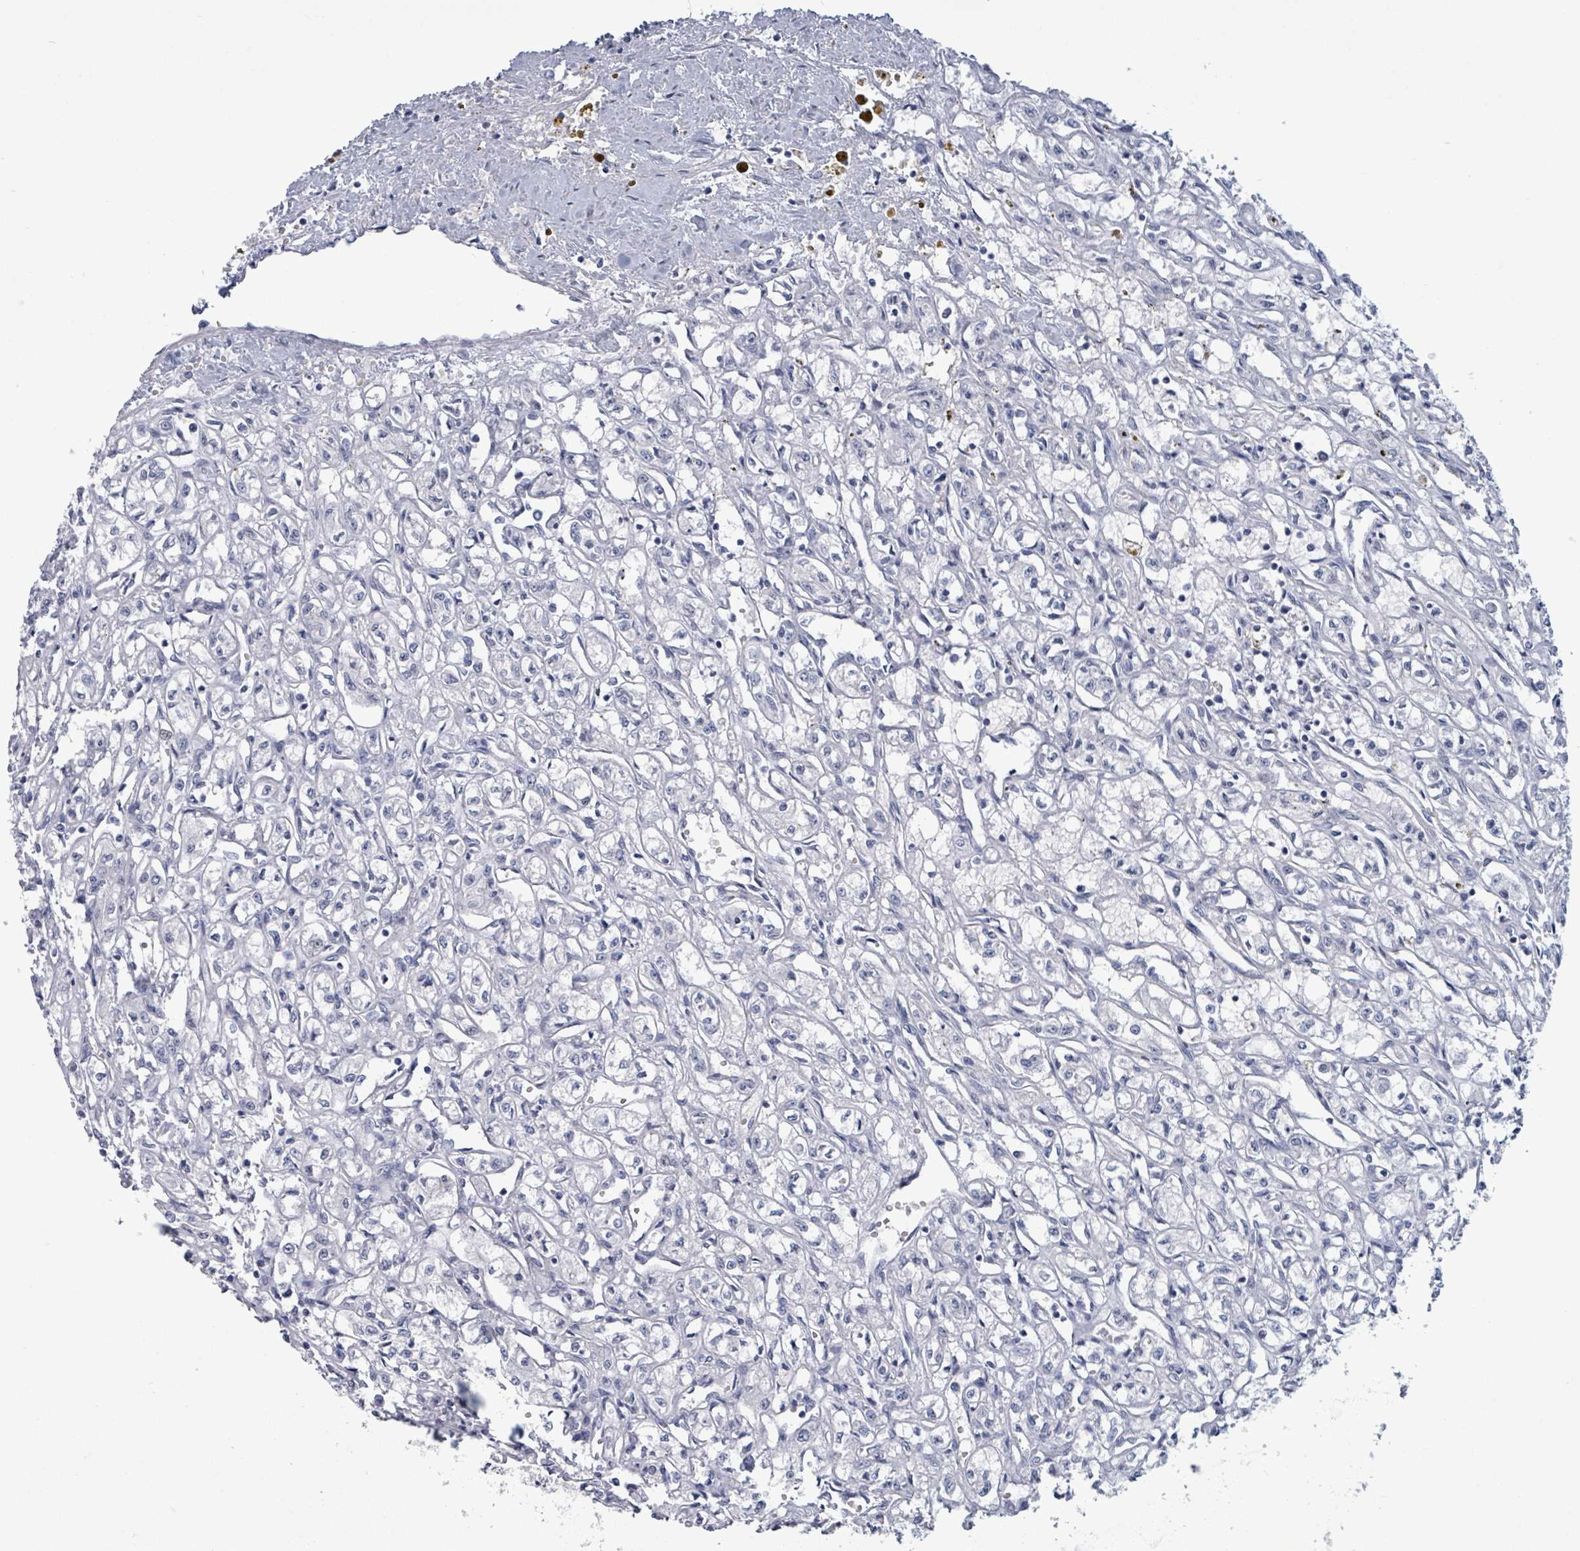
{"staining": {"intensity": "negative", "quantity": "none", "location": "none"}, "tissue": "renal cancer", "cell_type": "Tumor cells", "image_type": "cancer", "snomed": [{"axis": "morphology", "description": "Adenocarcinoma, NOS"}, {"axis": "topography", "description": "Kidney"}], "caption": "A histopathology image of human adenocarcinoma (renal) is negative for staining in tumor cells.", "gene": "NKX2-1", "patient": {"sex": "male", "age": 56}}